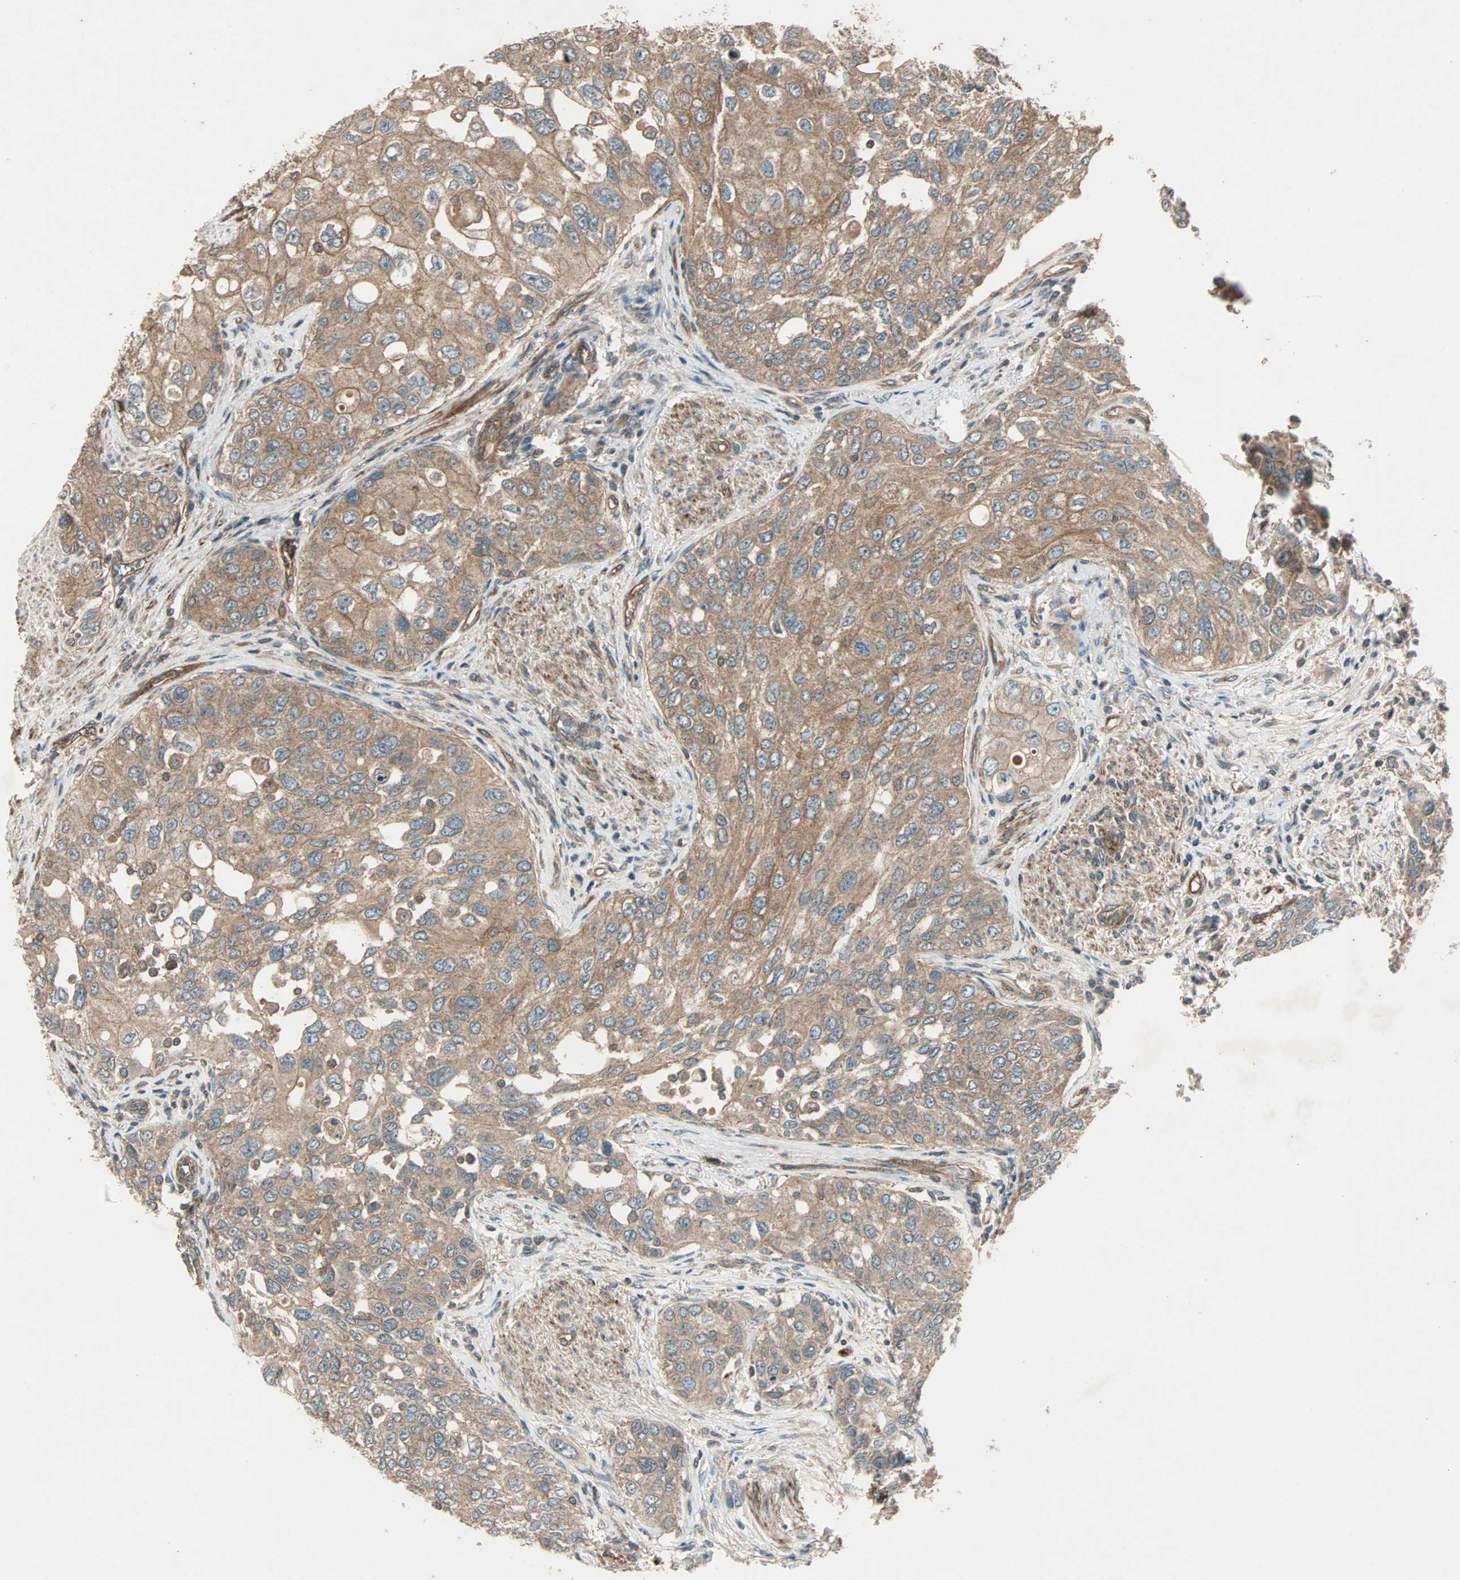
{"staining": {"intensity": "moderate", "quantity": ">75%", "location": "cytoplasmic/membranous"}, "tissue": "urothelial cancer", "cell_type": "Tumor cells", "image_type": "cancer", "snomed": [{"axis": "morphology", "description": "Urothelial carcinoma, High grade"}, {"axis": "topography", "description": "Urinary bladder"}], "caption": "A photomicrograph of human high-grade urothelial carcinoma stained for a protein shows moderate cytoplasmic/membranous brown staining in tumor cells. The protein is stained brown, and the nuclei are stained in blue (DAB (3,3'-diaminobenzidine) IHC with brightfield microscopy, high magnification).", "gene": "GCK", "patient": {"sex": "female", "age": 56}}